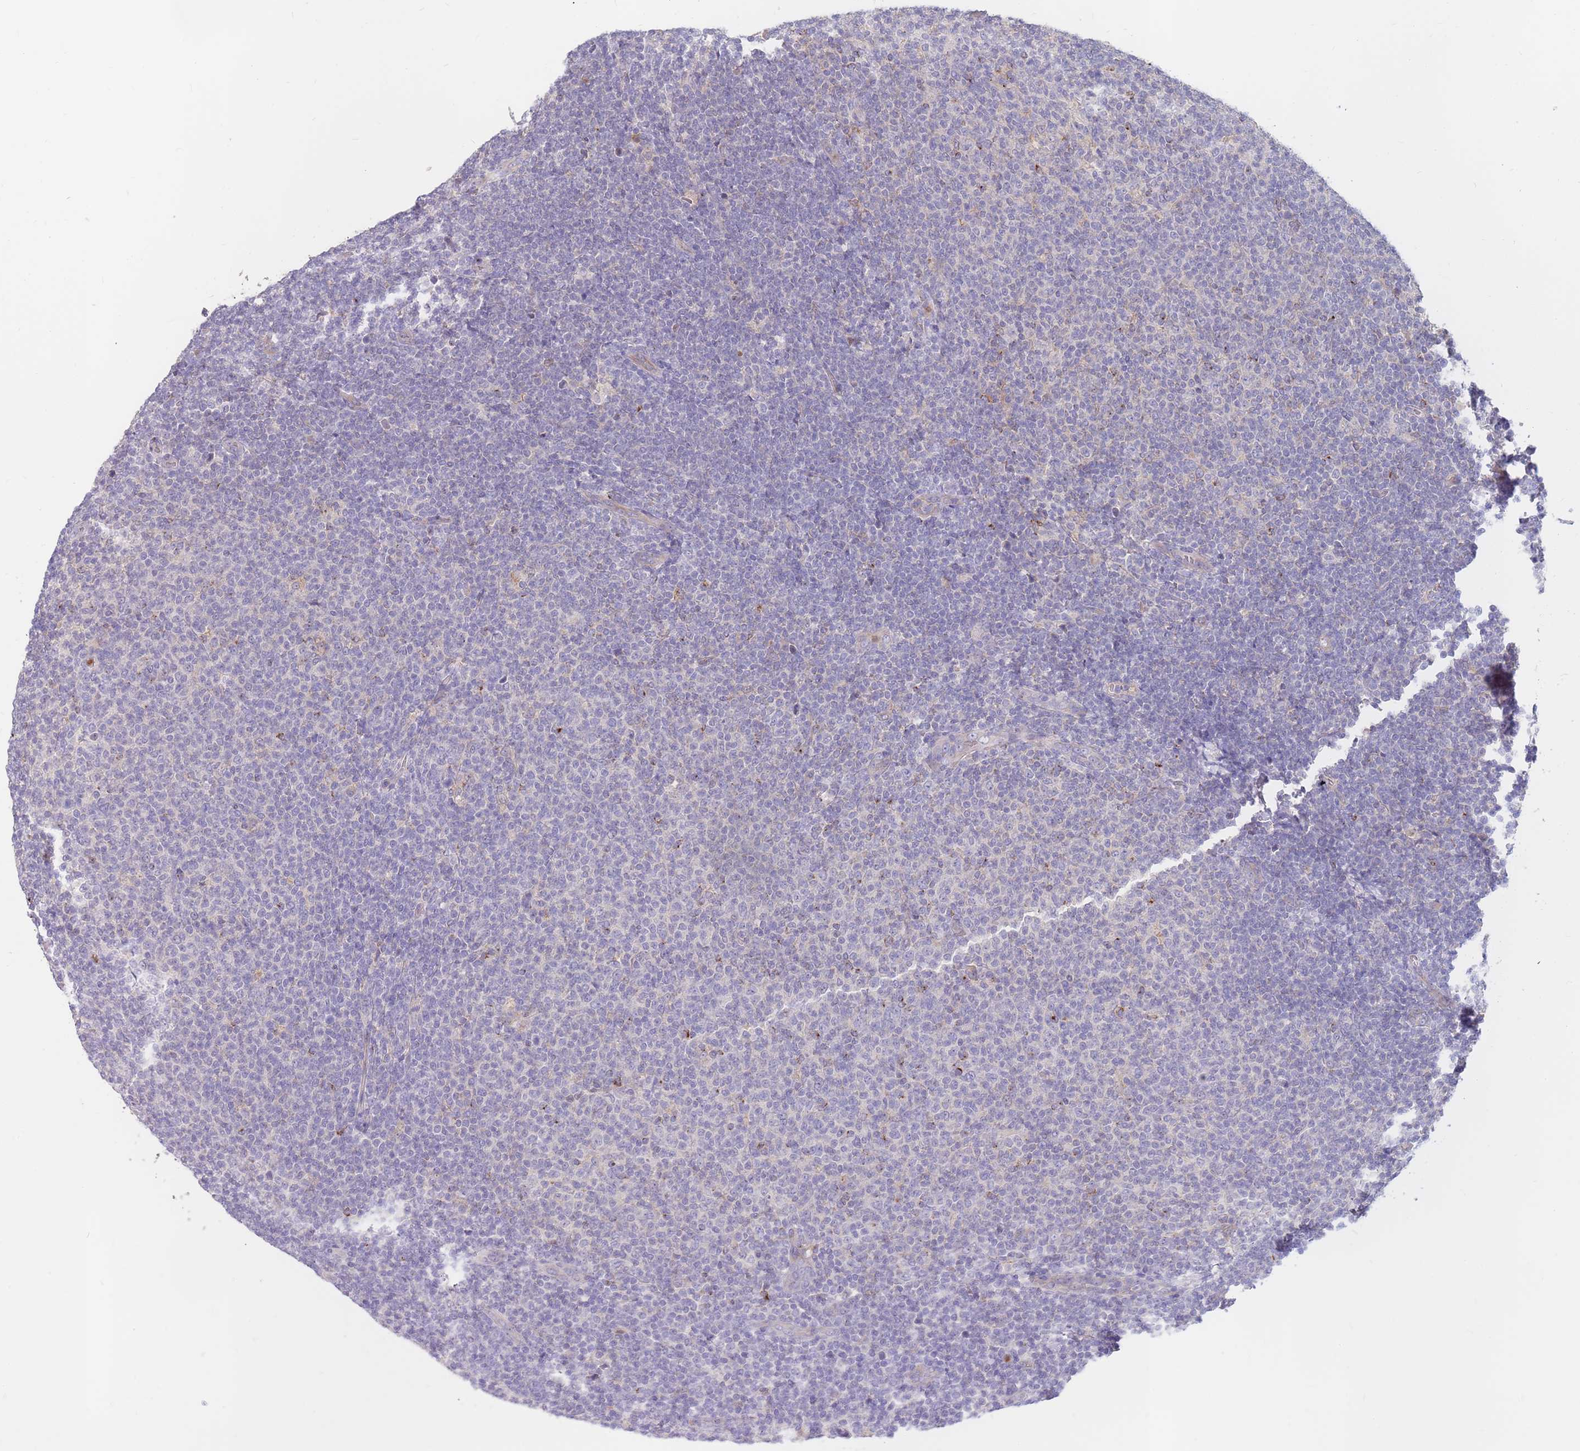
{"staining": {"intensity": "negative", "quantity": "none", "location": "none"}, "tissue": "lymphoma", "cell_type": "Tumor cells", "image_type": "cancer", "snomed": [{"axis": "morphology", "description": "Malignant lymphoma, non-Hodgkin's type, Low grade"}, {"axis": "topography", "description": "Lymph node"}], "caption": "This is an immunohistochemistry (IHC) histopathology image of lymphoma. There is no expression in tumor cells.", "gene": "BORCS5", "patient": {"sex": "male", "age": 66}}